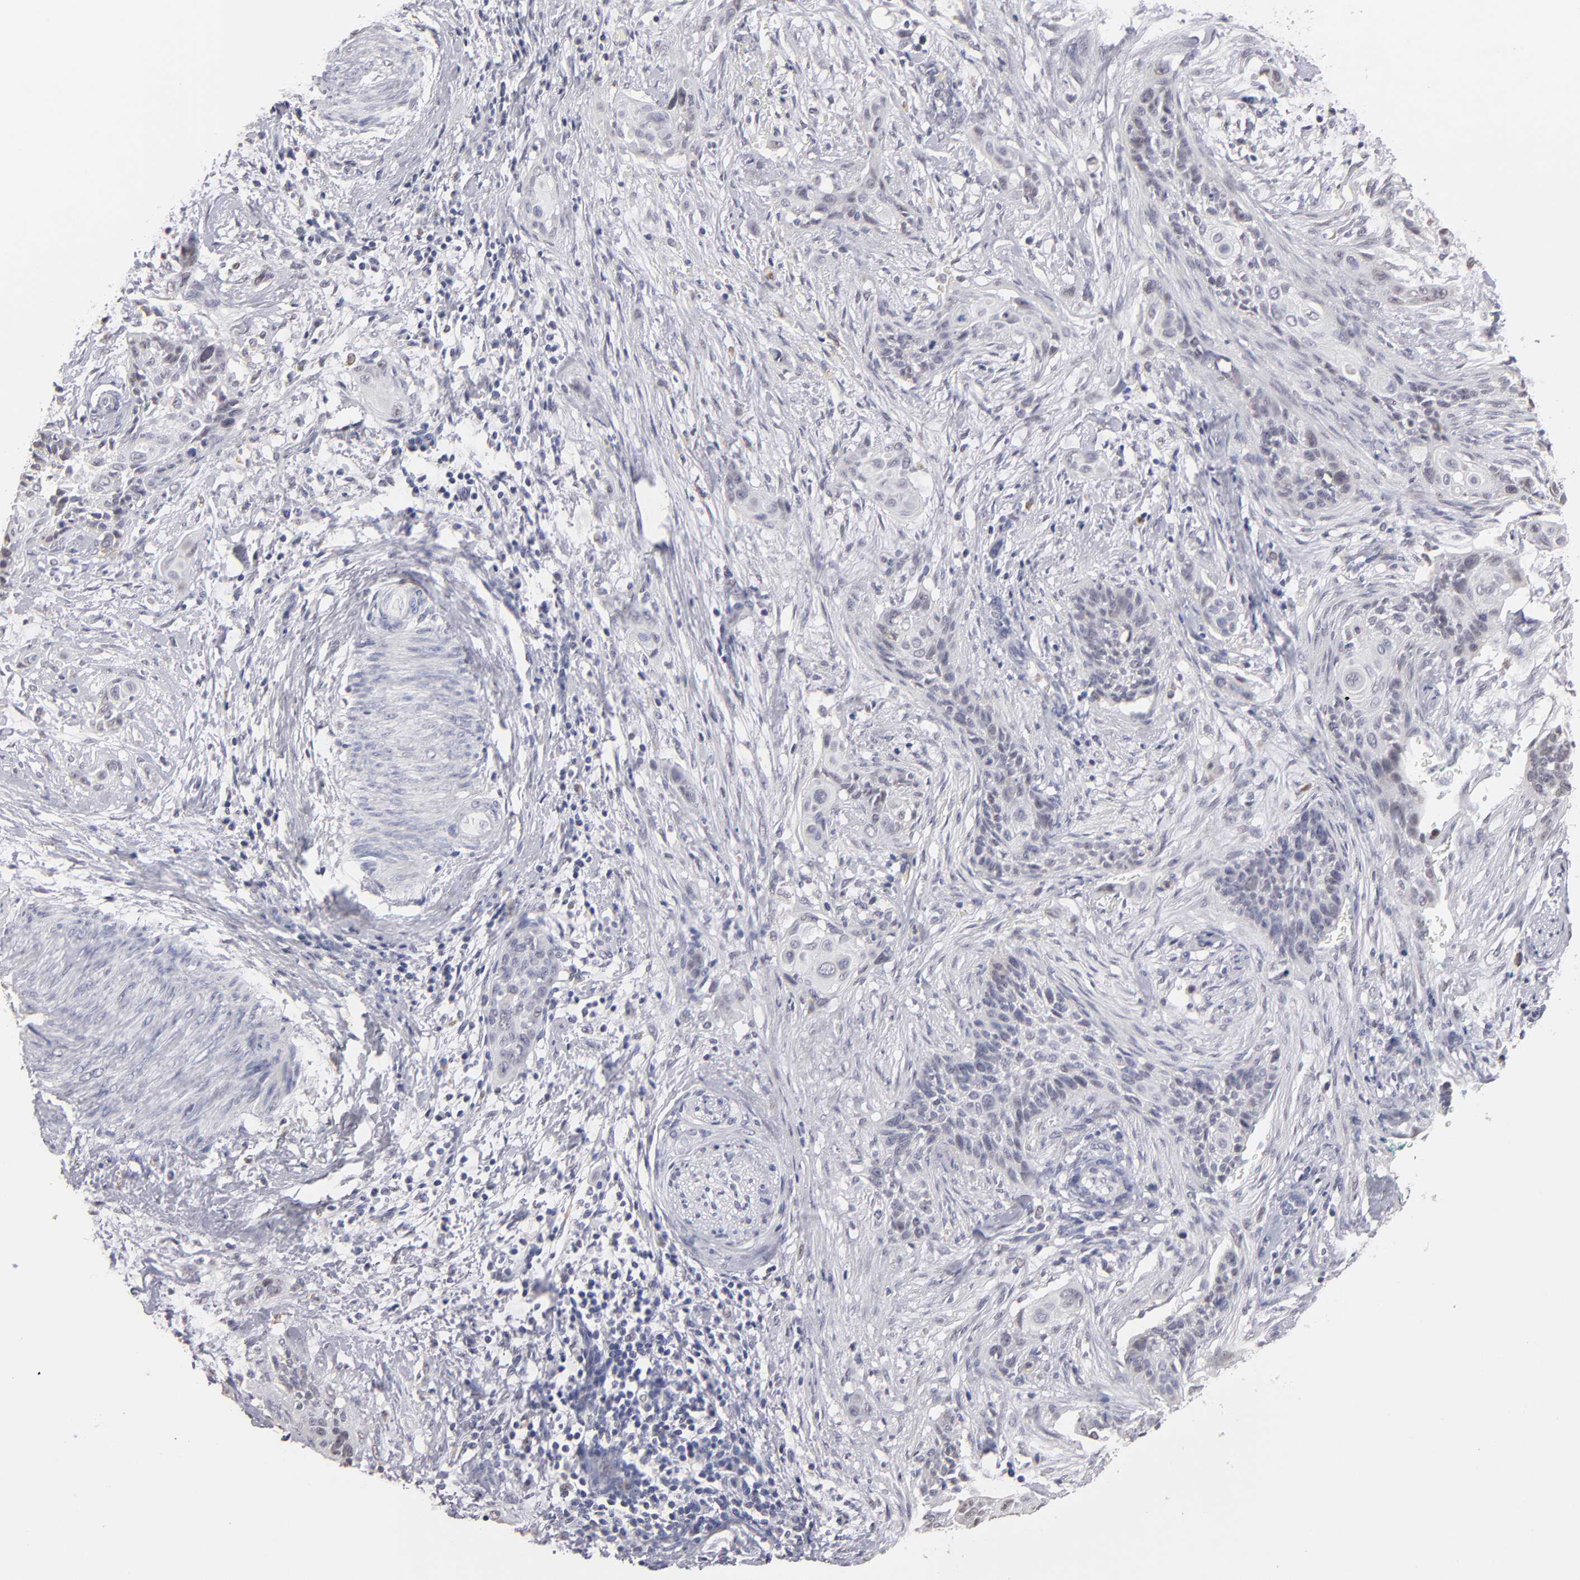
{"staining": {"intensity": "negative", "quantity": "none", "location": "none"}, "tissue": "cervical cancer", "cell_type": "Tumor cells", "image_type": "cancer", "snomed": [{"axis": "morphology", "description": "Squamous cell carcinoma, NOS"}, {"axis": "topography", "description": "Cervix"}], "caption": "This is an immunohistochemistry (IHC) image of human cervical cancer. There is no positivity in tumor cells.", "gene": "MGAM", "patient": {"sex": "female", "age": 33}}